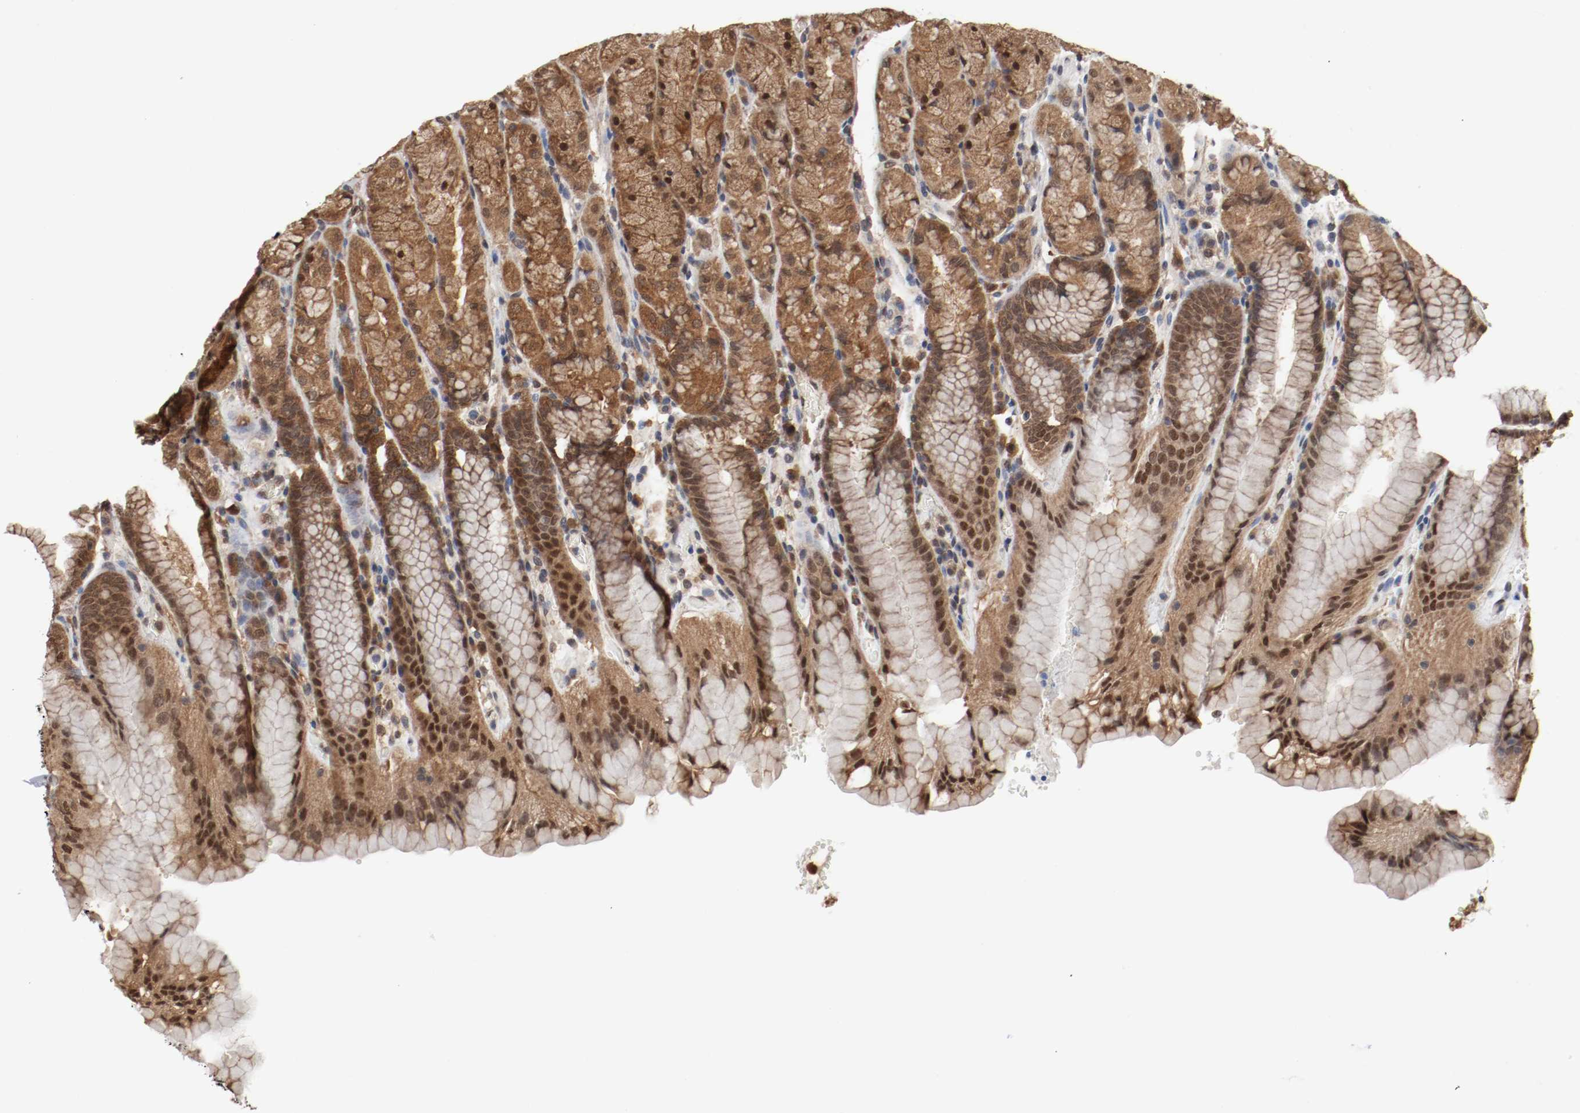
{"staining": {"intensity": "strong", "quantity": ">75%", "location": "cytoplasmic/membranous,nuclear"}, "tissue": "stomach", "cell_type": "Glandular cells", "image_type": "normal", "snomed": [{"axis": "morphology", "description": "Normal tissue, NOS"}, {"axis": "topography", "description": "Stomach, upper"}, {"axis": "topography", "description": "Stomach"}], "caption": "IHC (DAB (3,3'-diaminobenzidine)) staining of normal stomach reveals strong cytoplasmic/membranous,nuclear protein expression in approximately >75% of glandular cells. Immunohistochemistry stains the protein of interest in brown and the nuclei are stained blue.", "gene": "AFG3L2", "patient": {"sex": "male", "age": 76}}